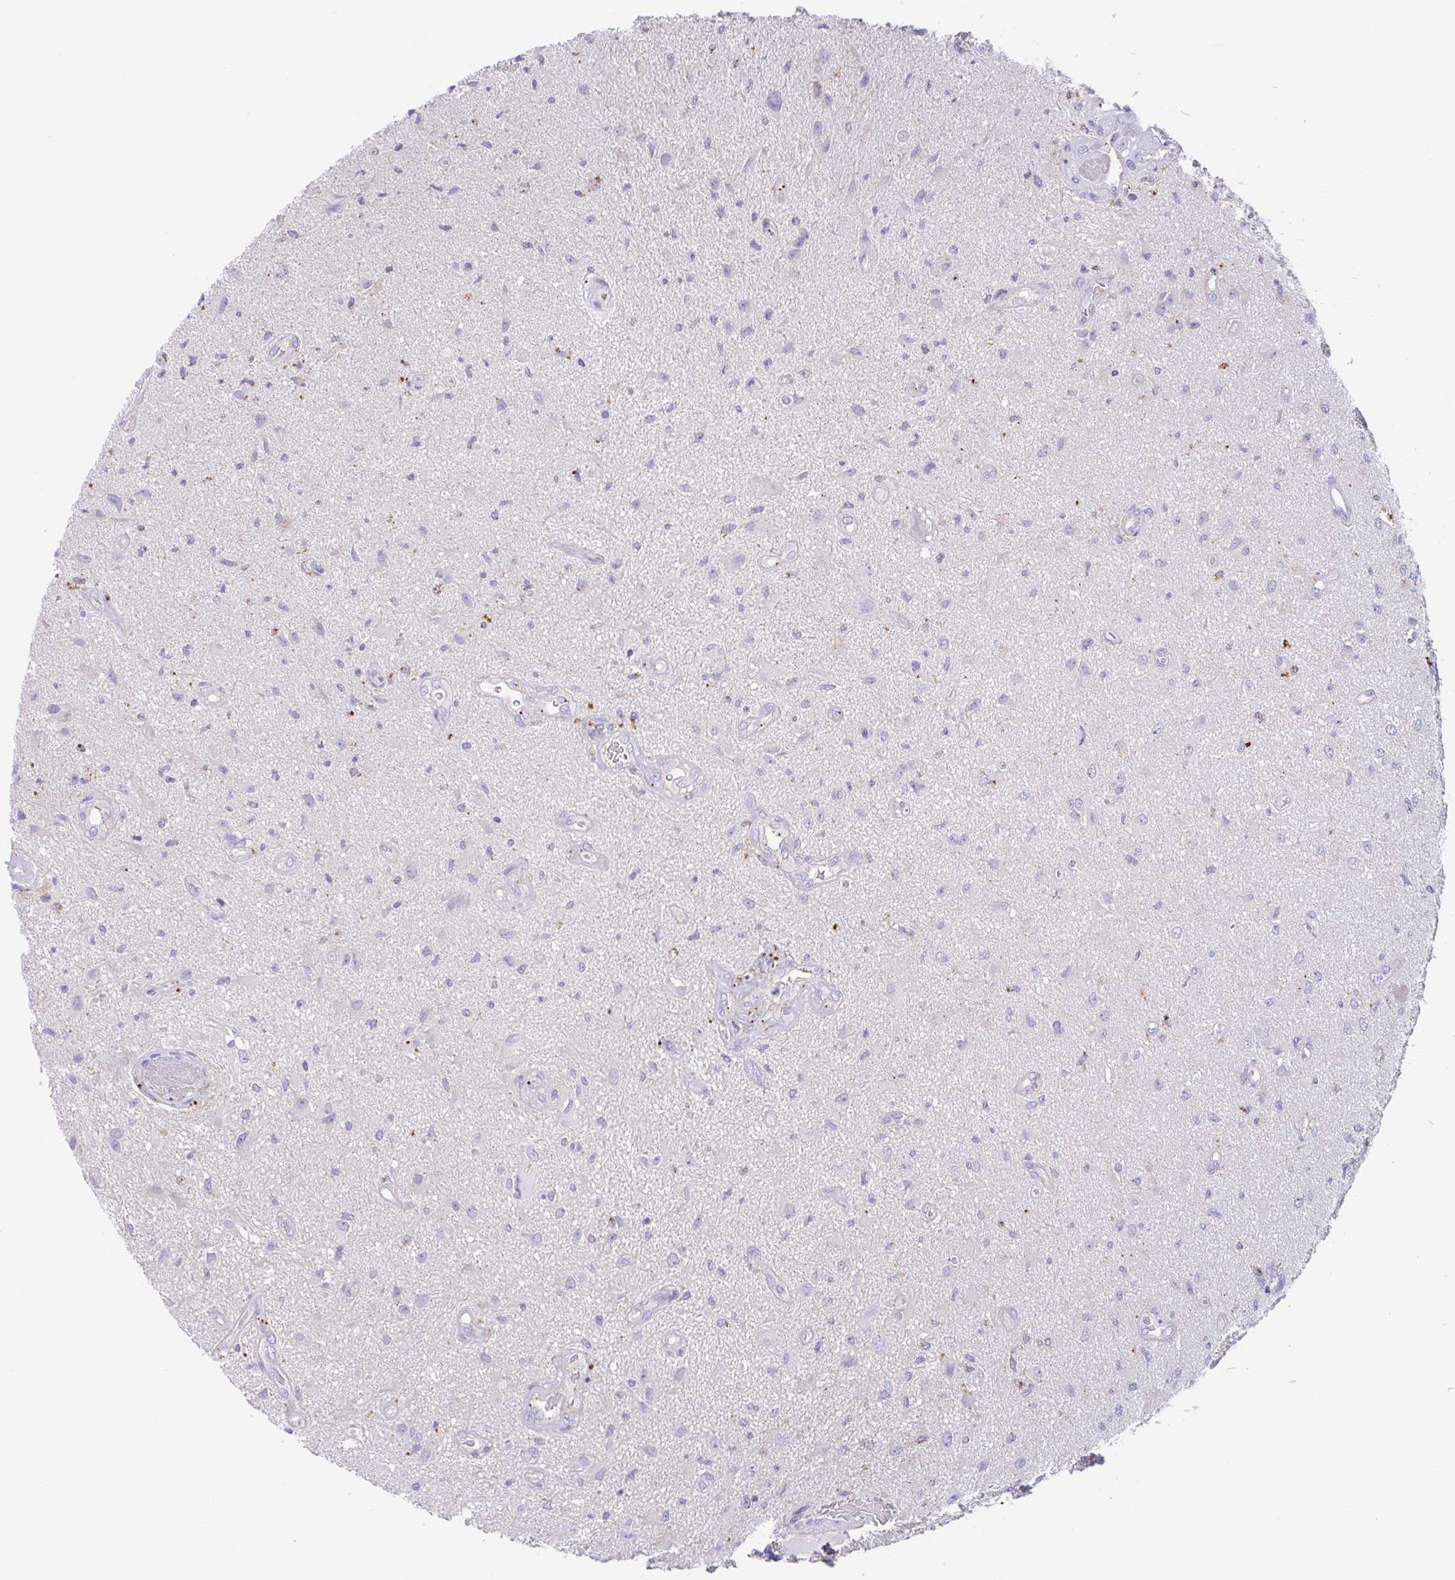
{"staining": {"intensity": "negative", "quantity": "none", "location": "none"}, "tissue": "glioma", "cell_type": "Tumor cells", "image_type": "cancer", "snomed": [{"axis": "morphology", "description": "Glioma, malignant, High grade"}, {"axis": "topography", "description": "Brain"}], "caption": "DAB (3,3'-diaminobenzidine) immunohistochemical staining of human malignant glioma (high-grade) displays no significant positivity in tumor cells.", "gene": "LENG9", "patient": {"sex": "male", "age": 67}}